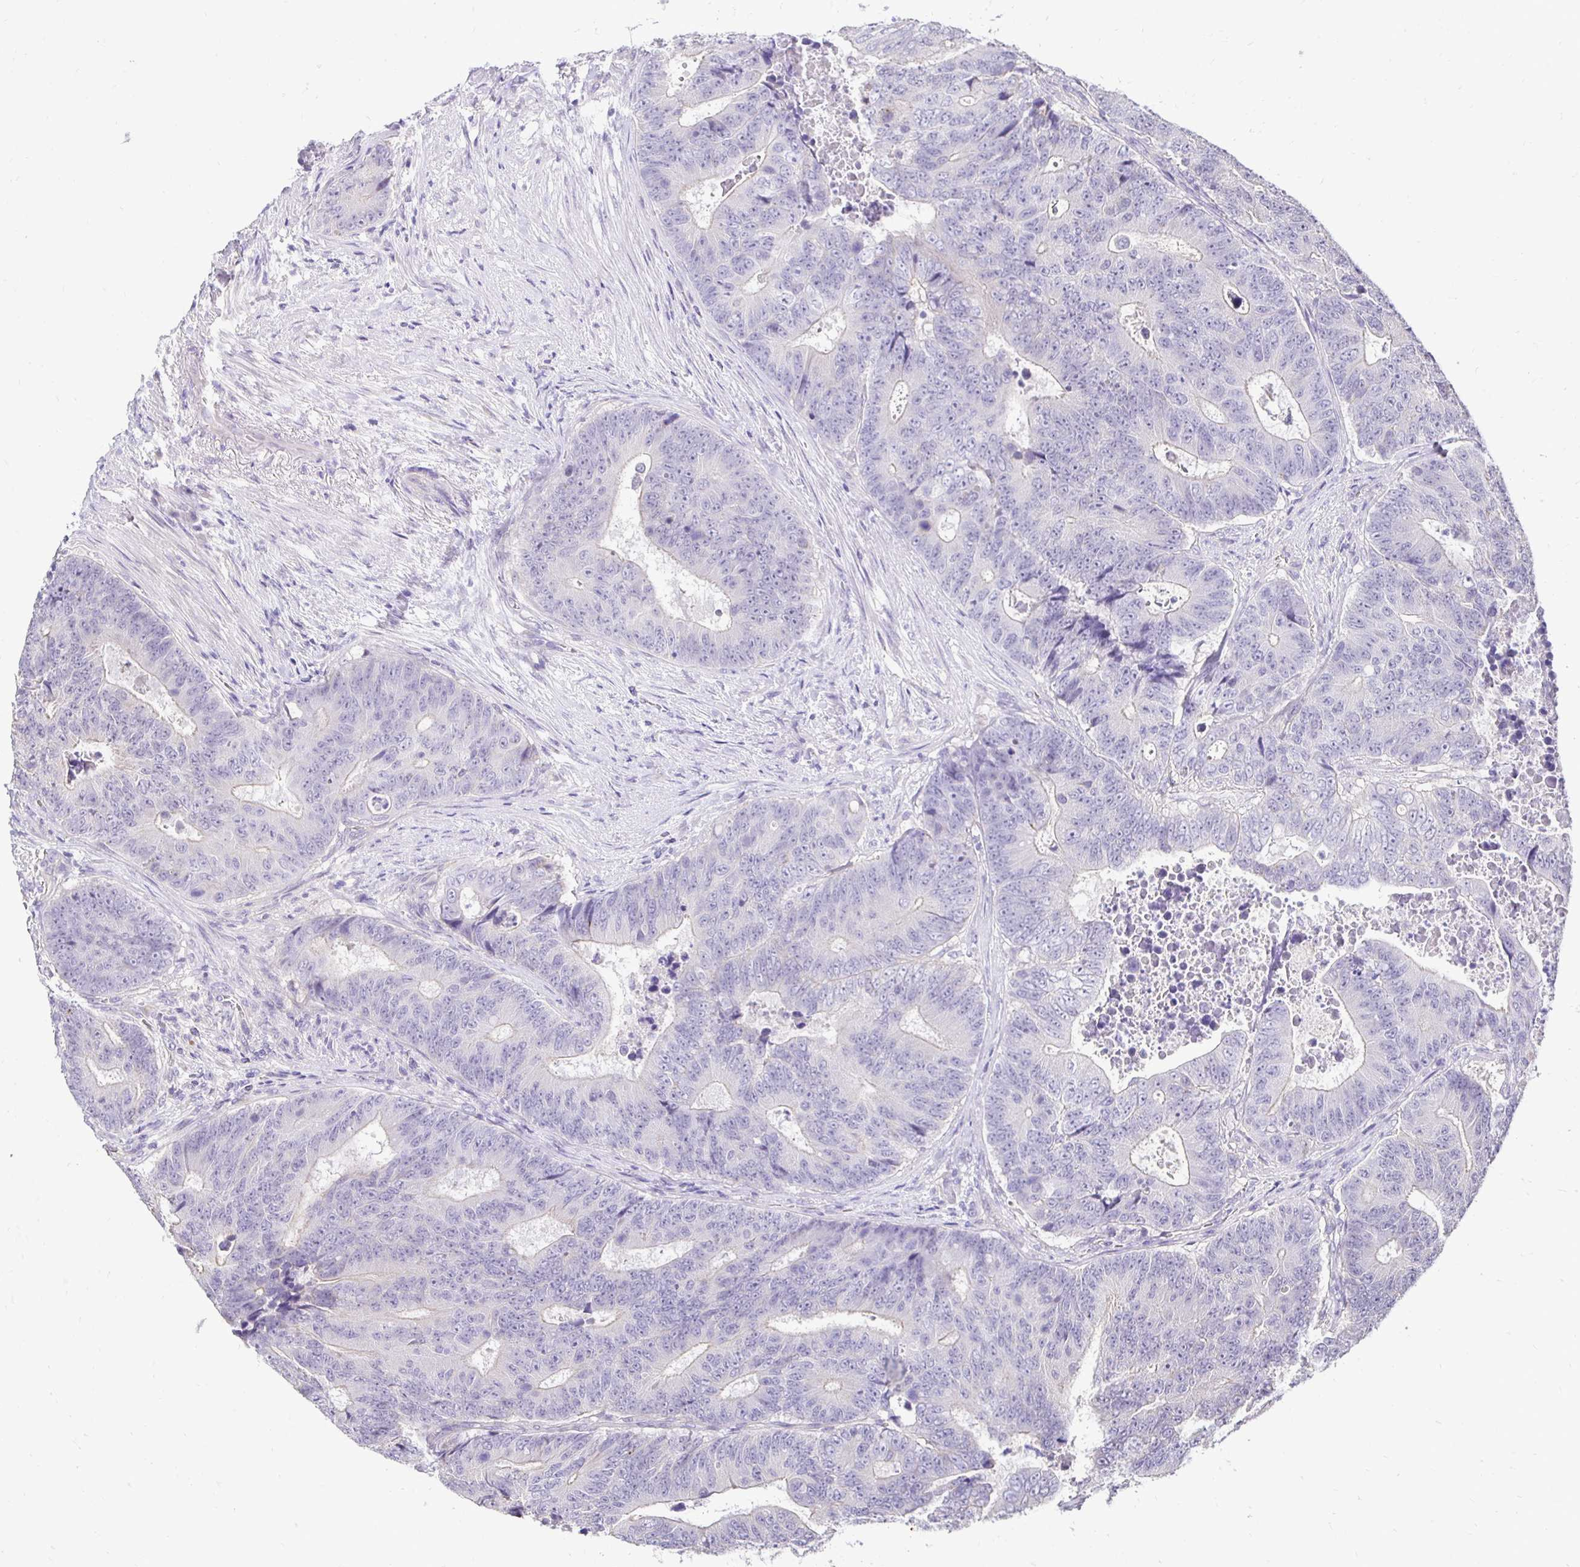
{"staining": {"intensity": "negative", "quantity": "none", "location": "none"}, "tissue": "colorectal cancer", "cell_type": "Tumor cells", "image_type": "cancer", "snomed": [{"axis": "morphology", "description": "Adenocarcinoma, NOS"}, {"axis": "topography", "description": "Colon"}], "caption": "Tumor cells show no significant protein positivity in colorectal adenocarcinoma.", "gene": "SLC9A1", "patient": {"sex": "female", "age": 48}}